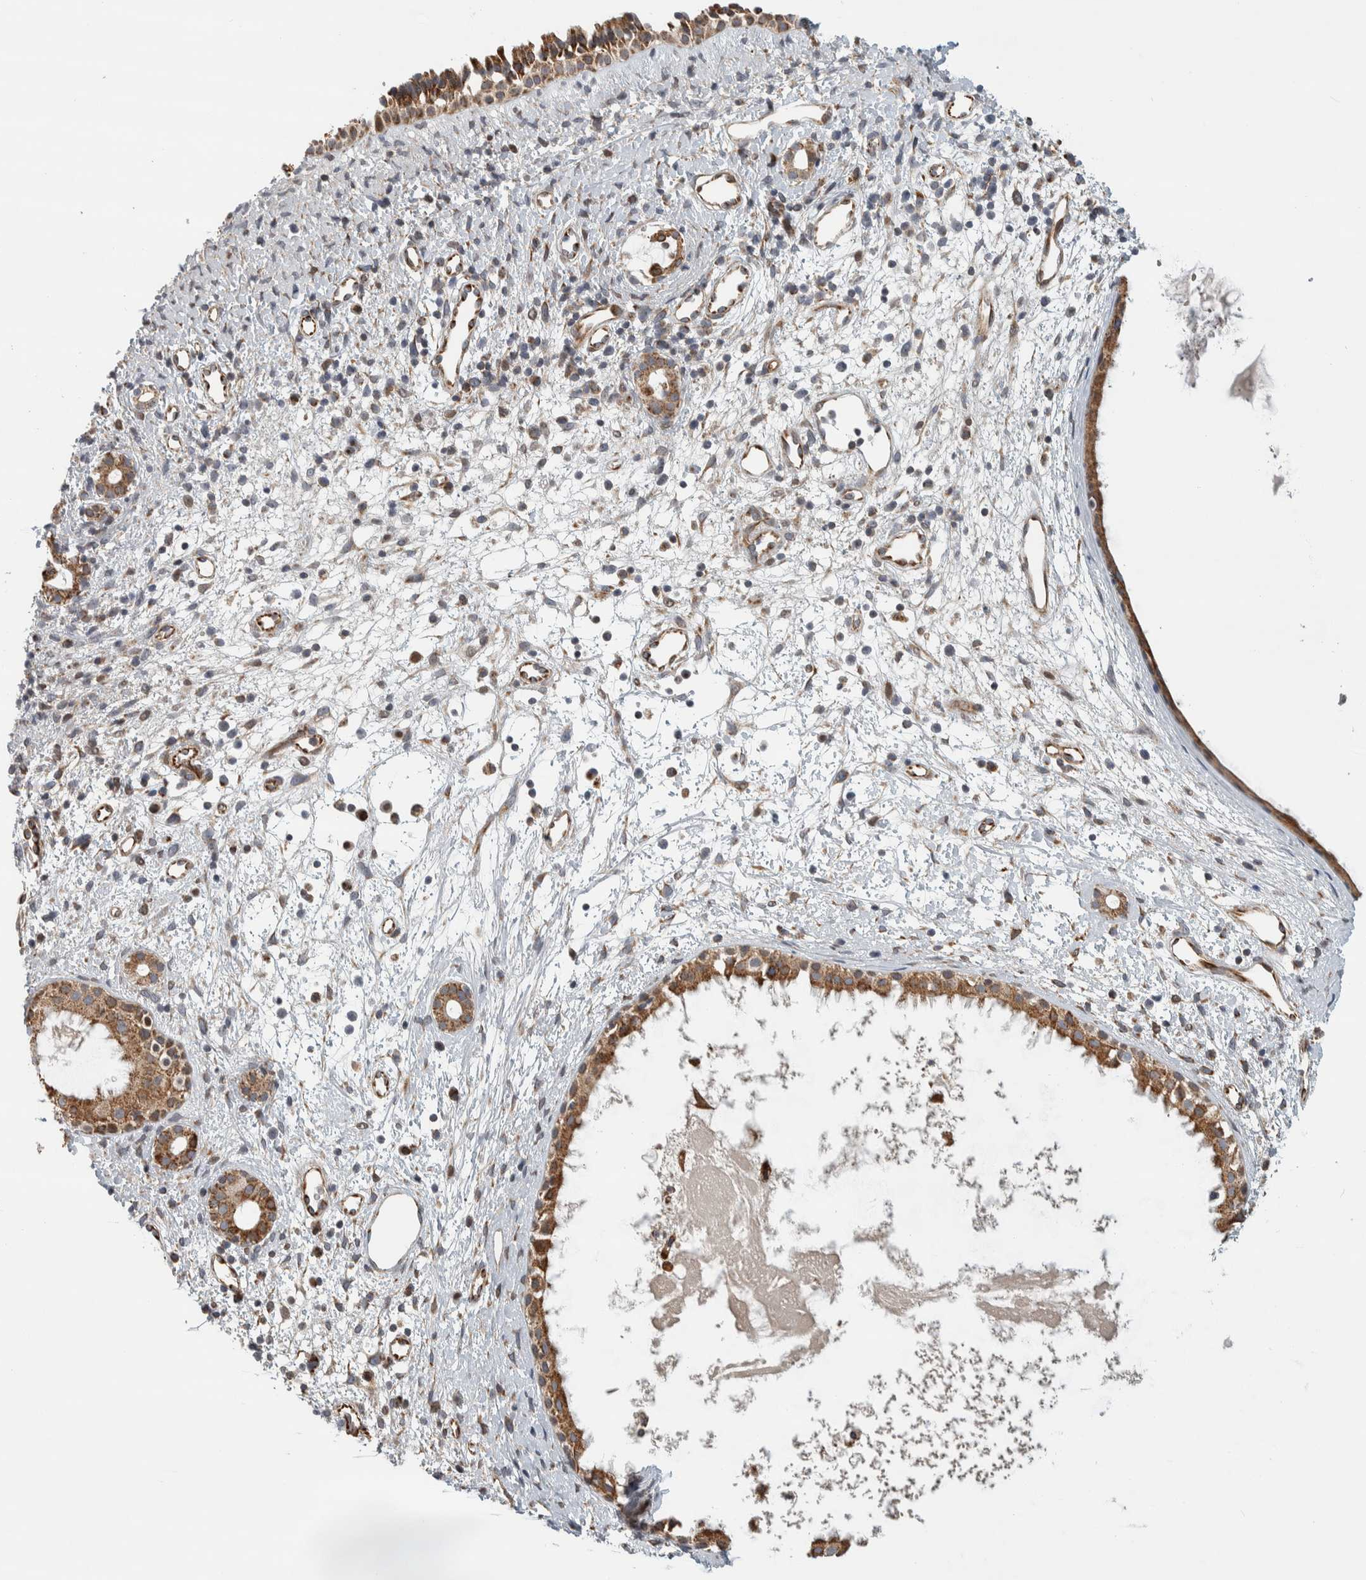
{"staining": {"intensity": "strong", "quantity": ">75%", "location": "cytoplasmic/membranous"}, "tissue": "nasopharynx", "cell_type": "Respiratory epithelial cells", "image_type": "normal", "snomed": [{"axis": "morphology", "description": "Normal tissue, NOS"}, {"axis": "topography", "description": "Nasopharynx"}], "caption": "Respiratory epithelial cells demonstrate high levels of strong cytoplasmic/membranous staining in about >75% of cells in unremarkable nasopharynx. (IHC, brightfield microscopy, high magnification).", "gene": "AFP", "patient": {"sex": "male", "age": 22}}